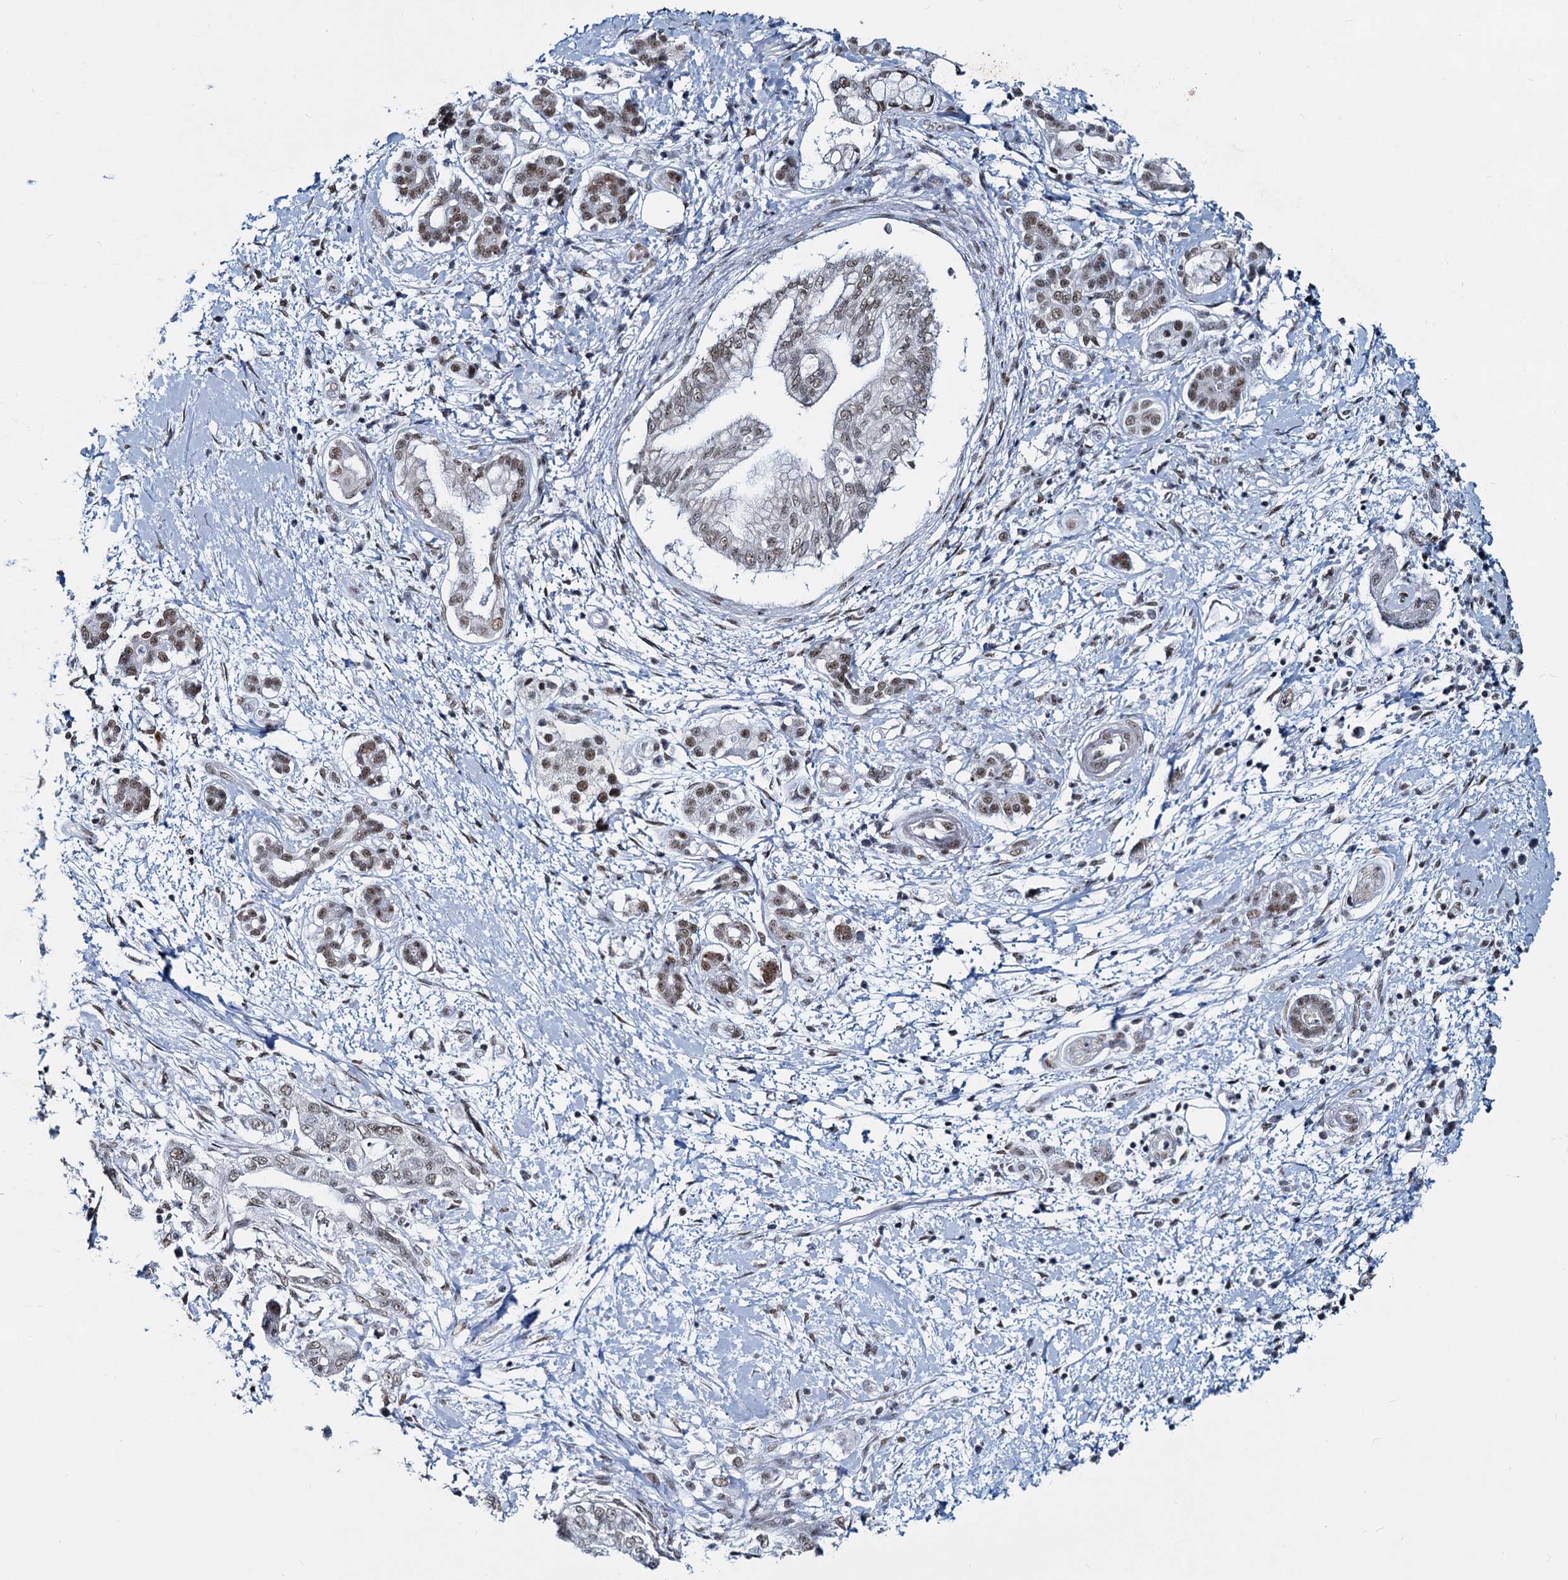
{"staining": {"intensity": "weak", "quantity": ">75%", "location": "nuclear"}, "tissue": "pancreatic cancer", "cell_type": "Tumor cells", "image_type": "cancer", "snomed": [{"axis": "morphology", "description": "Adenocarcinoma, NOS"}, {"axis": "topography", "description": "Pancreas"}], "caption": "Immunohistochemistry (DAB (3,3'-diaminobenzidine)) staining of human adenocarcinoma (pancreatic) exhibits weak nuclear protein expression in approximately >75% of tumor cells.", "gene": "METTL14", "patient": {"sex": "female", "age": 73}}